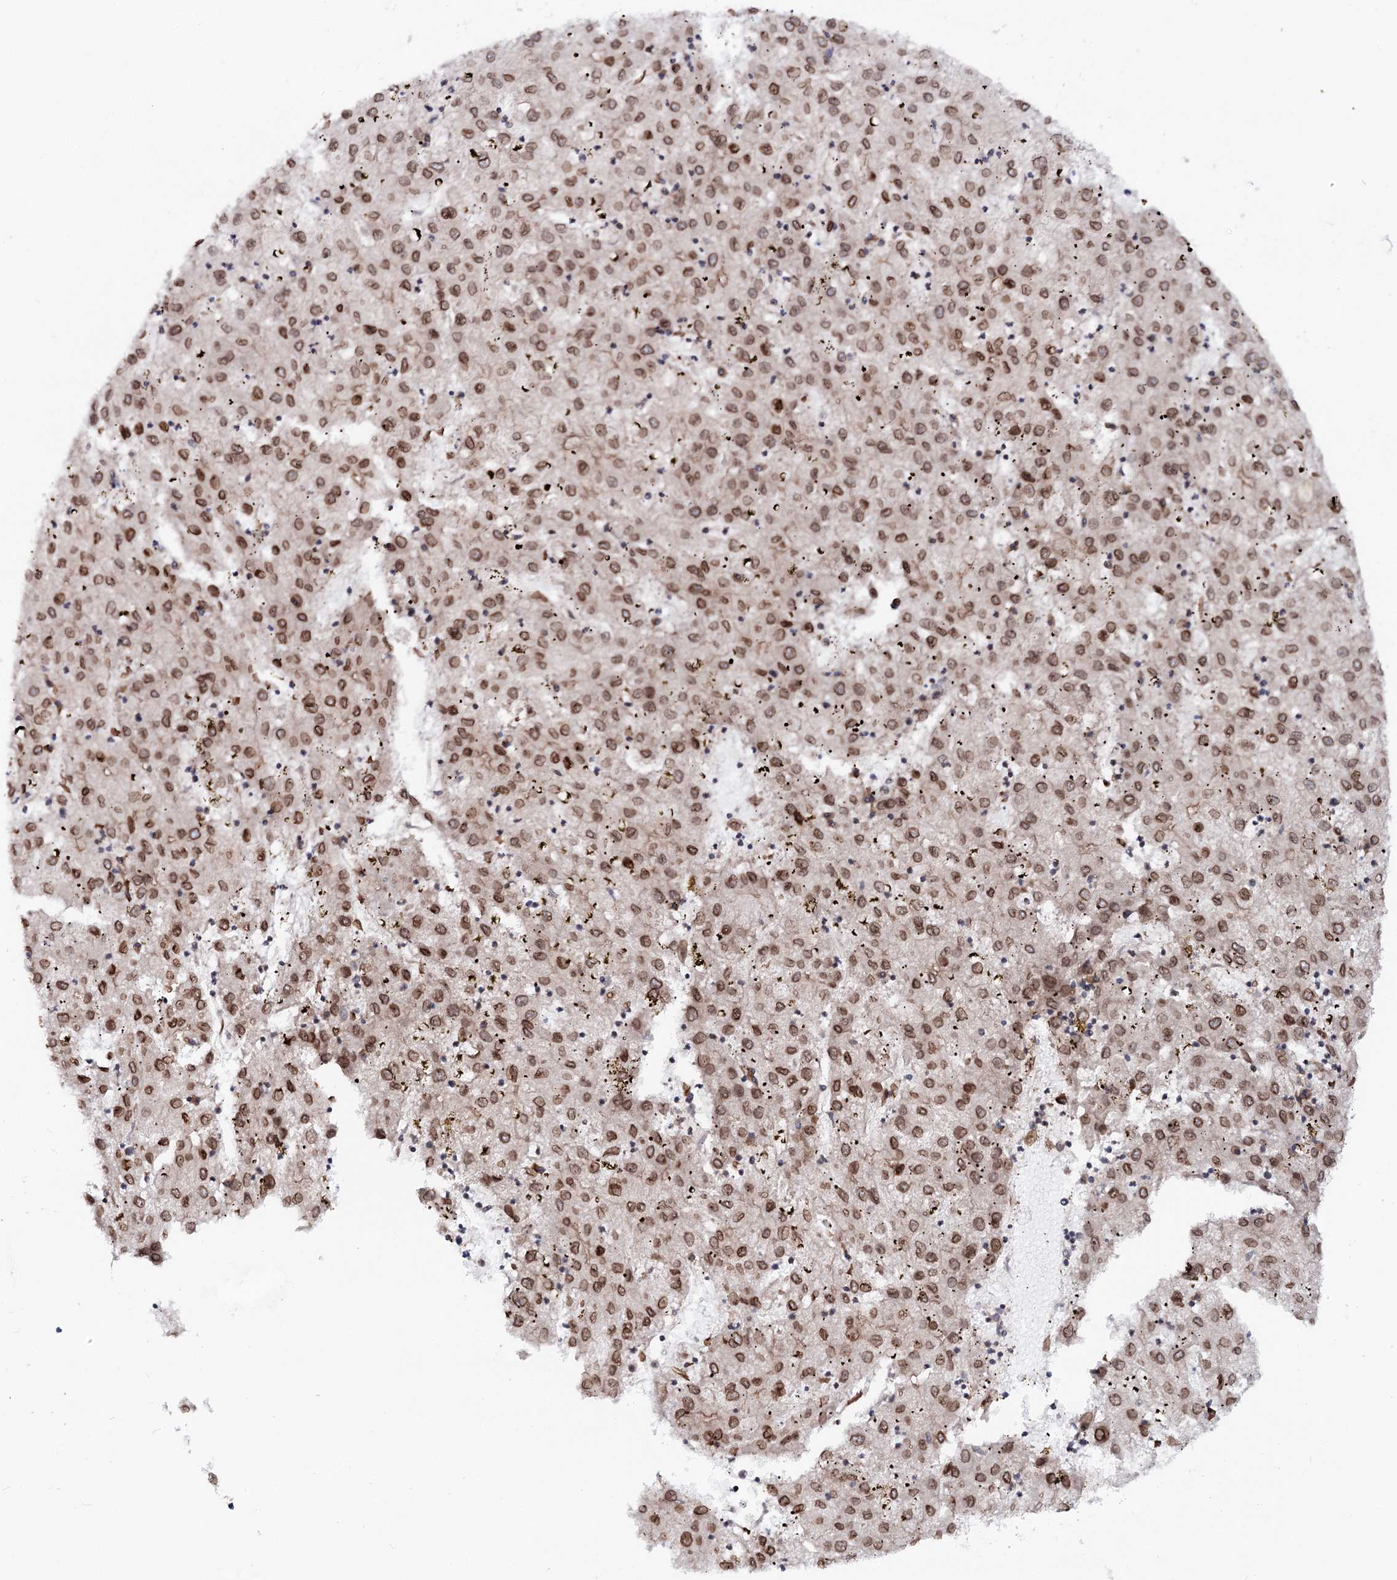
{"staining": {"intensity": "moderate", "quantity": ">75%", "location": "cytoplasmic/membranous,nuclear"}, "tissue": "liver cancer", "cell_type": "Tumor cells", "image_type": "cancer", "snomed": [{"axis": "morphology", "description": "Carcinoma, Hepatocellular, NOS"}, {"axis": "topography", "description": "Liver"}], "caption": "Immunohistochemistry (IHC) staining of liver hepatocellular carcinoma, which exhibits medium levels of moderate cytoplasmic/membranous and nuclear expression in approximately >75% of tumor cells indicating moderate cytoplasmic/membranous and nuclear protein staining. The staining was performed using DAB (brown) for protein detection and nuclei were counterstained in hematoxylin (blue).", "gene": "FGFR1OP2", "patient": {"sex": "male", "age": 72}}